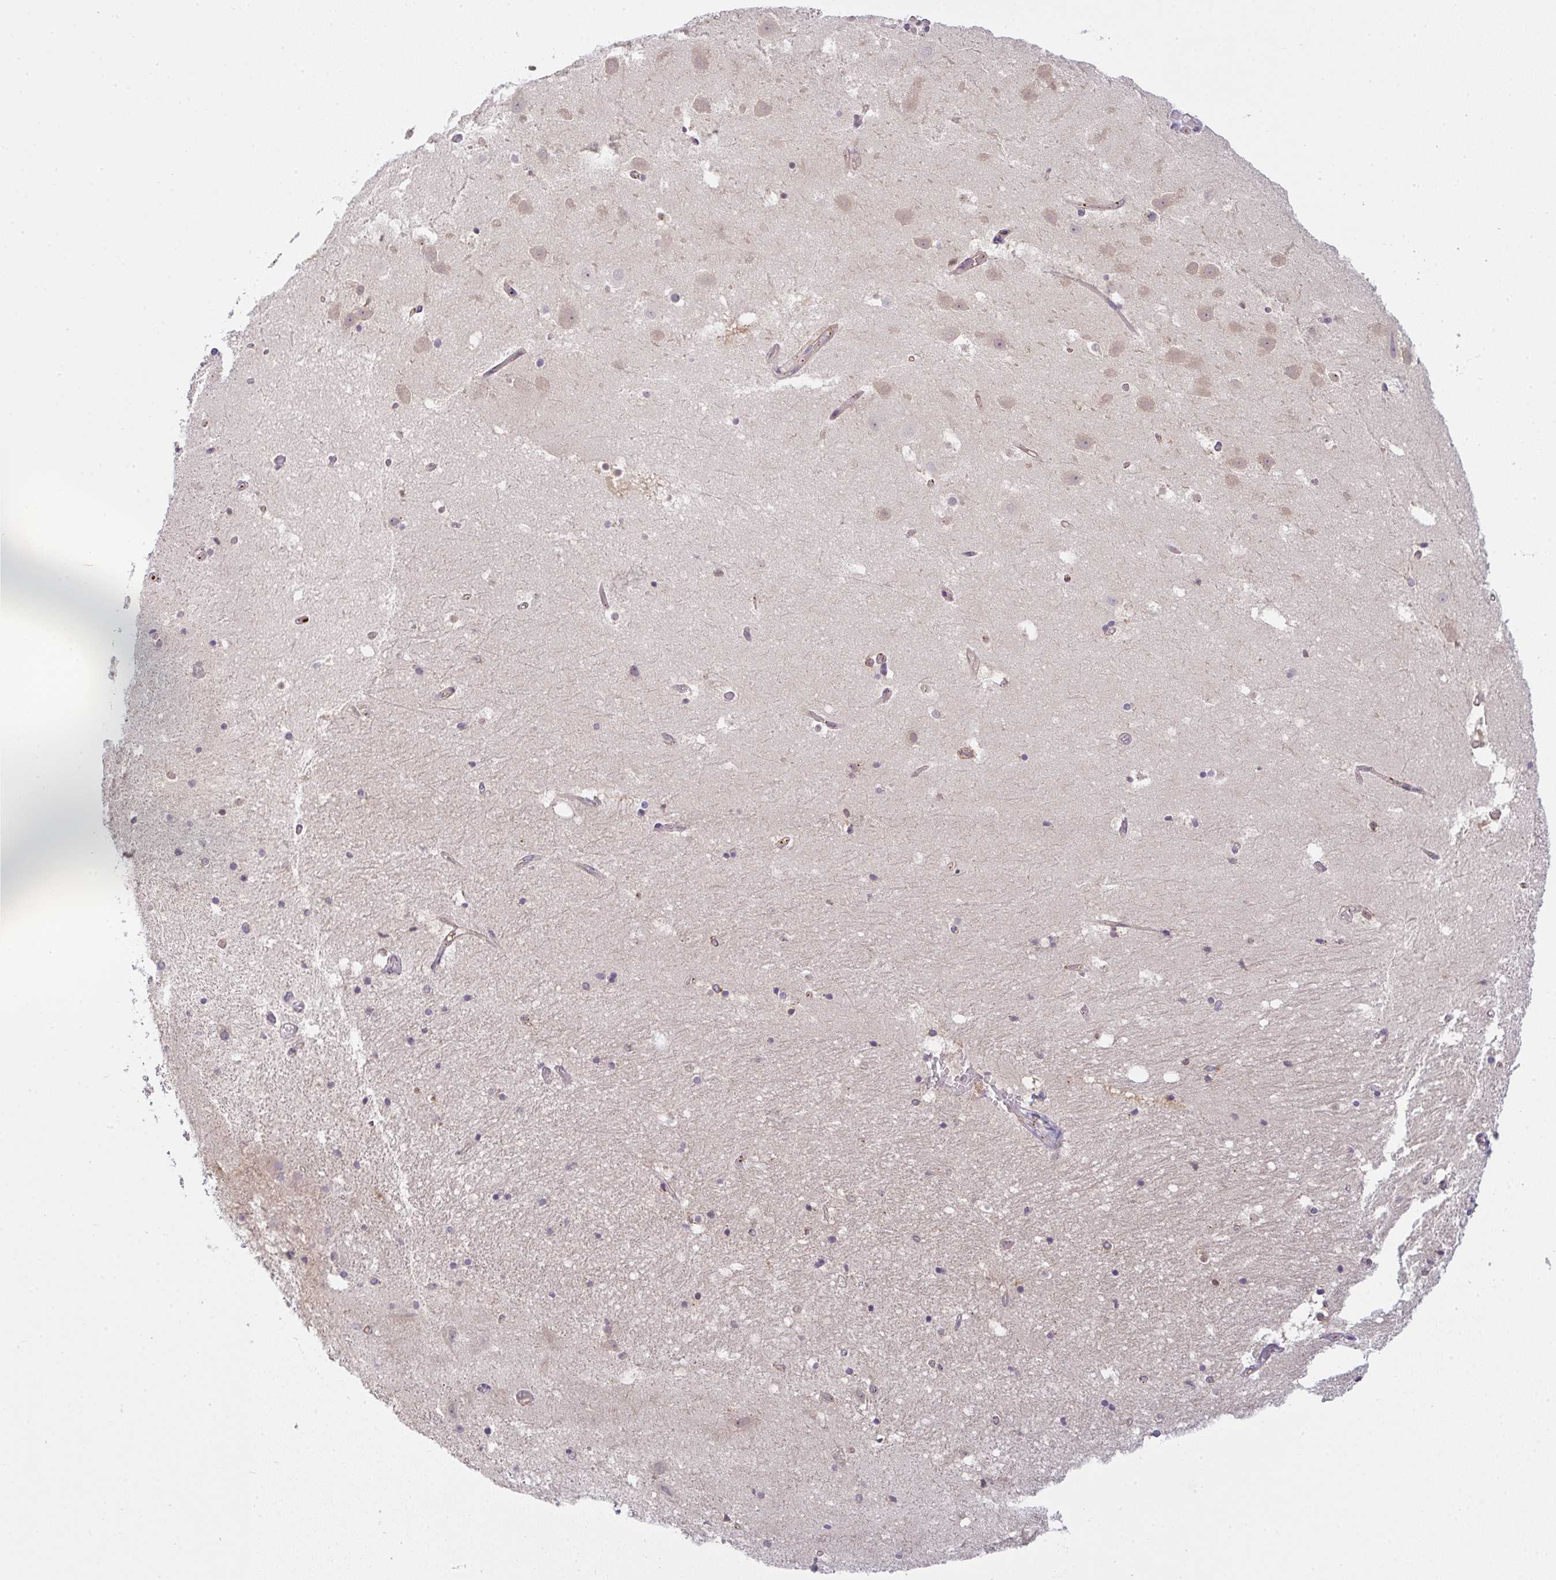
{"staining": {"intensity": "negative", "quantity": "none", "location": "none"}, "tissue": "hippocampus", "cell_type": "Glial cells", "image_type": "normal", "snomed": [{"axis": "morphology", "description": "Normal tissue, NOS"}, {"axis": "topography", "description": "Hippocampus"}], "caption": "Immunohistochemistry photomicrograph of unremarkable hippocampus: human hippocampus stained with DAB (3,3'-diaminobenzidine) exhibits no significant protein positivity in glial cells.", "gene": "SNX5", "patient": {"sex": "female", "age": 52}}